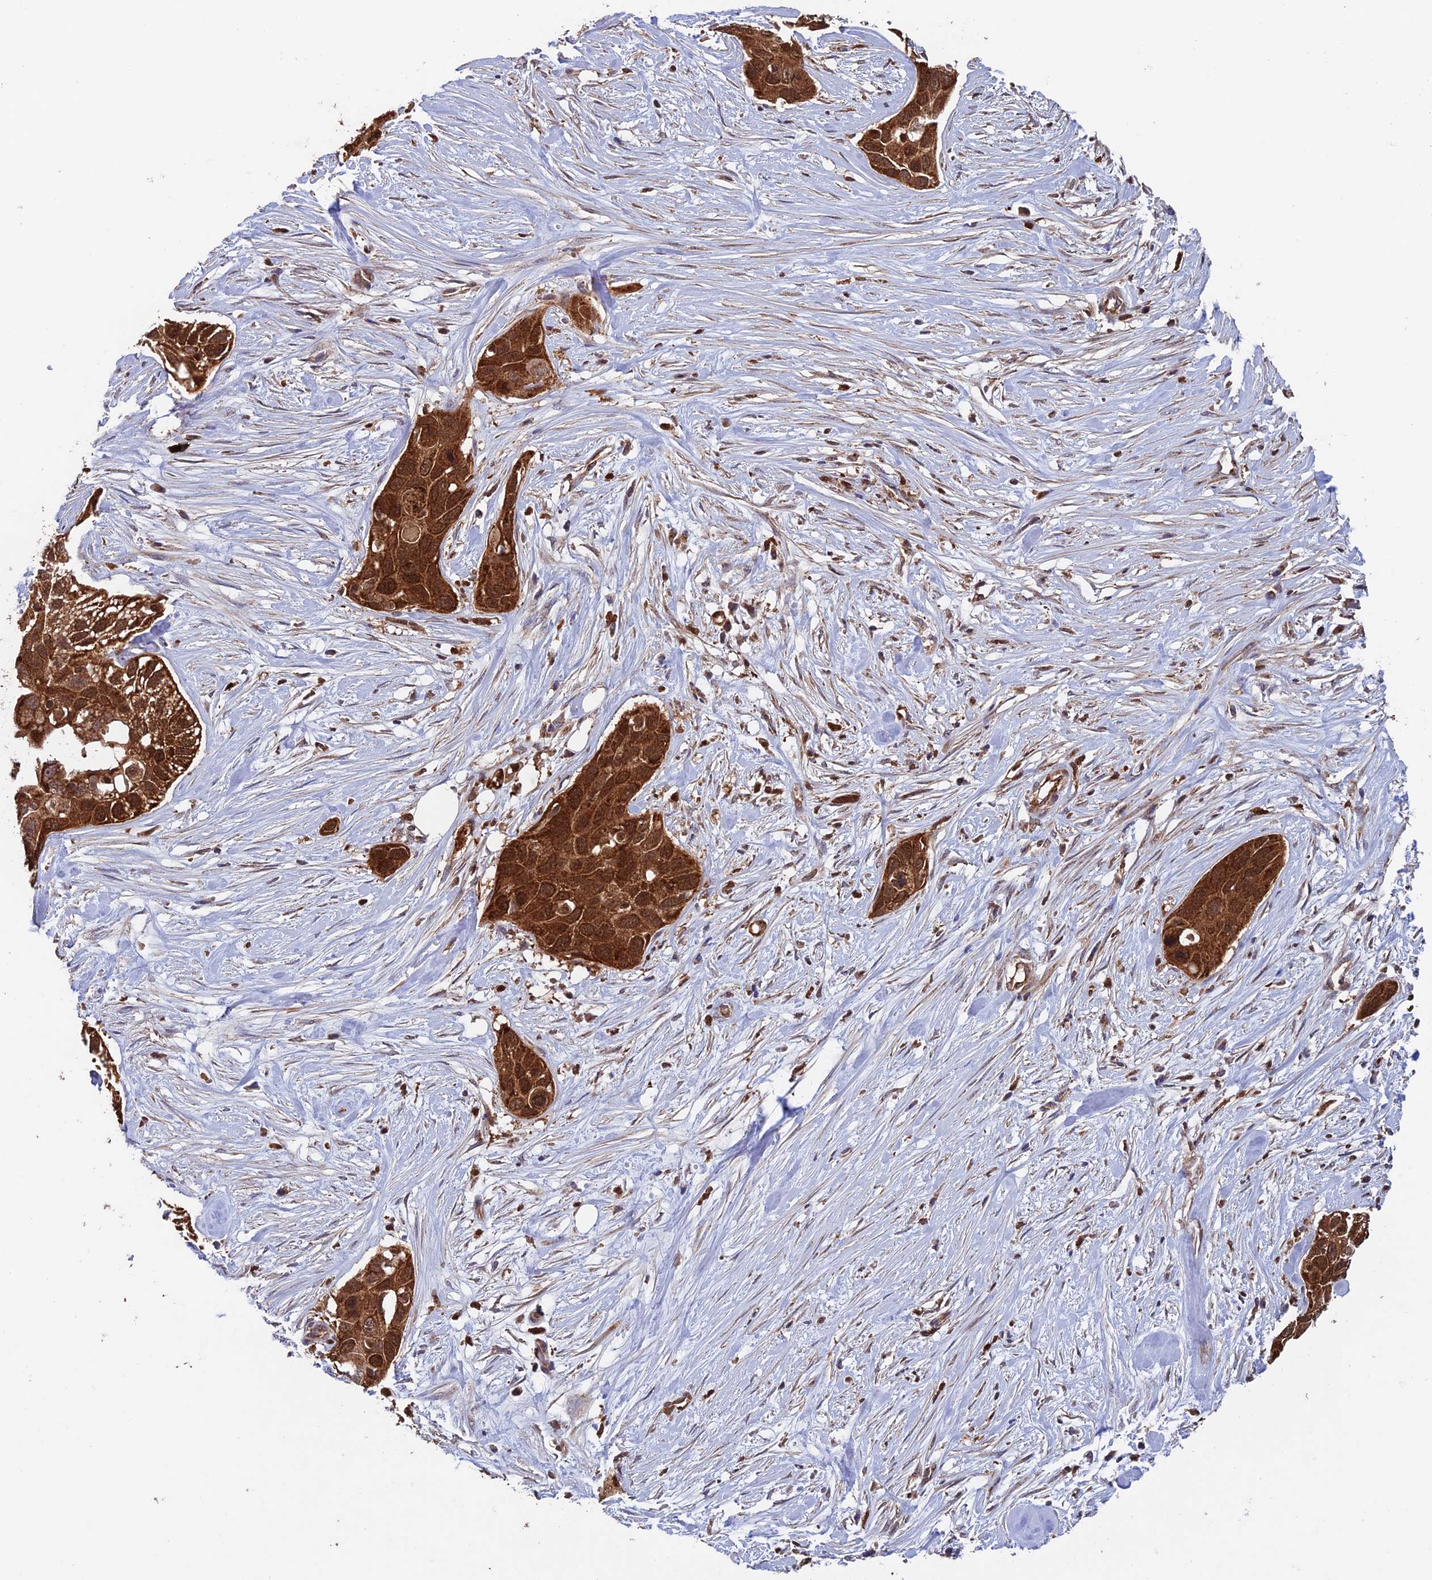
{"staining": {"intensity": "strong", "quantity": ">75%", "location": "cytoplasmic/membranous"}, "tissue": "pancreatic cancer", "cell_type": "Tumor cells", "image_type": "cancer", "snomed": [{"axis": "morphology", "description": "Adenocarcinoma, NOS"}, {"axis": "topography", "description": "Pancreas"}], "caption": "DAB (3,3'-diaminobenzidine) immunohistochemical staining of human pancreatic adenocarcinoma demonstrates strong cytoplasmic/membranous protein expression in approximately >75% of tumor cells.", "gene": "DTYMK", "patient": {"sex": "female", "age": 60}}